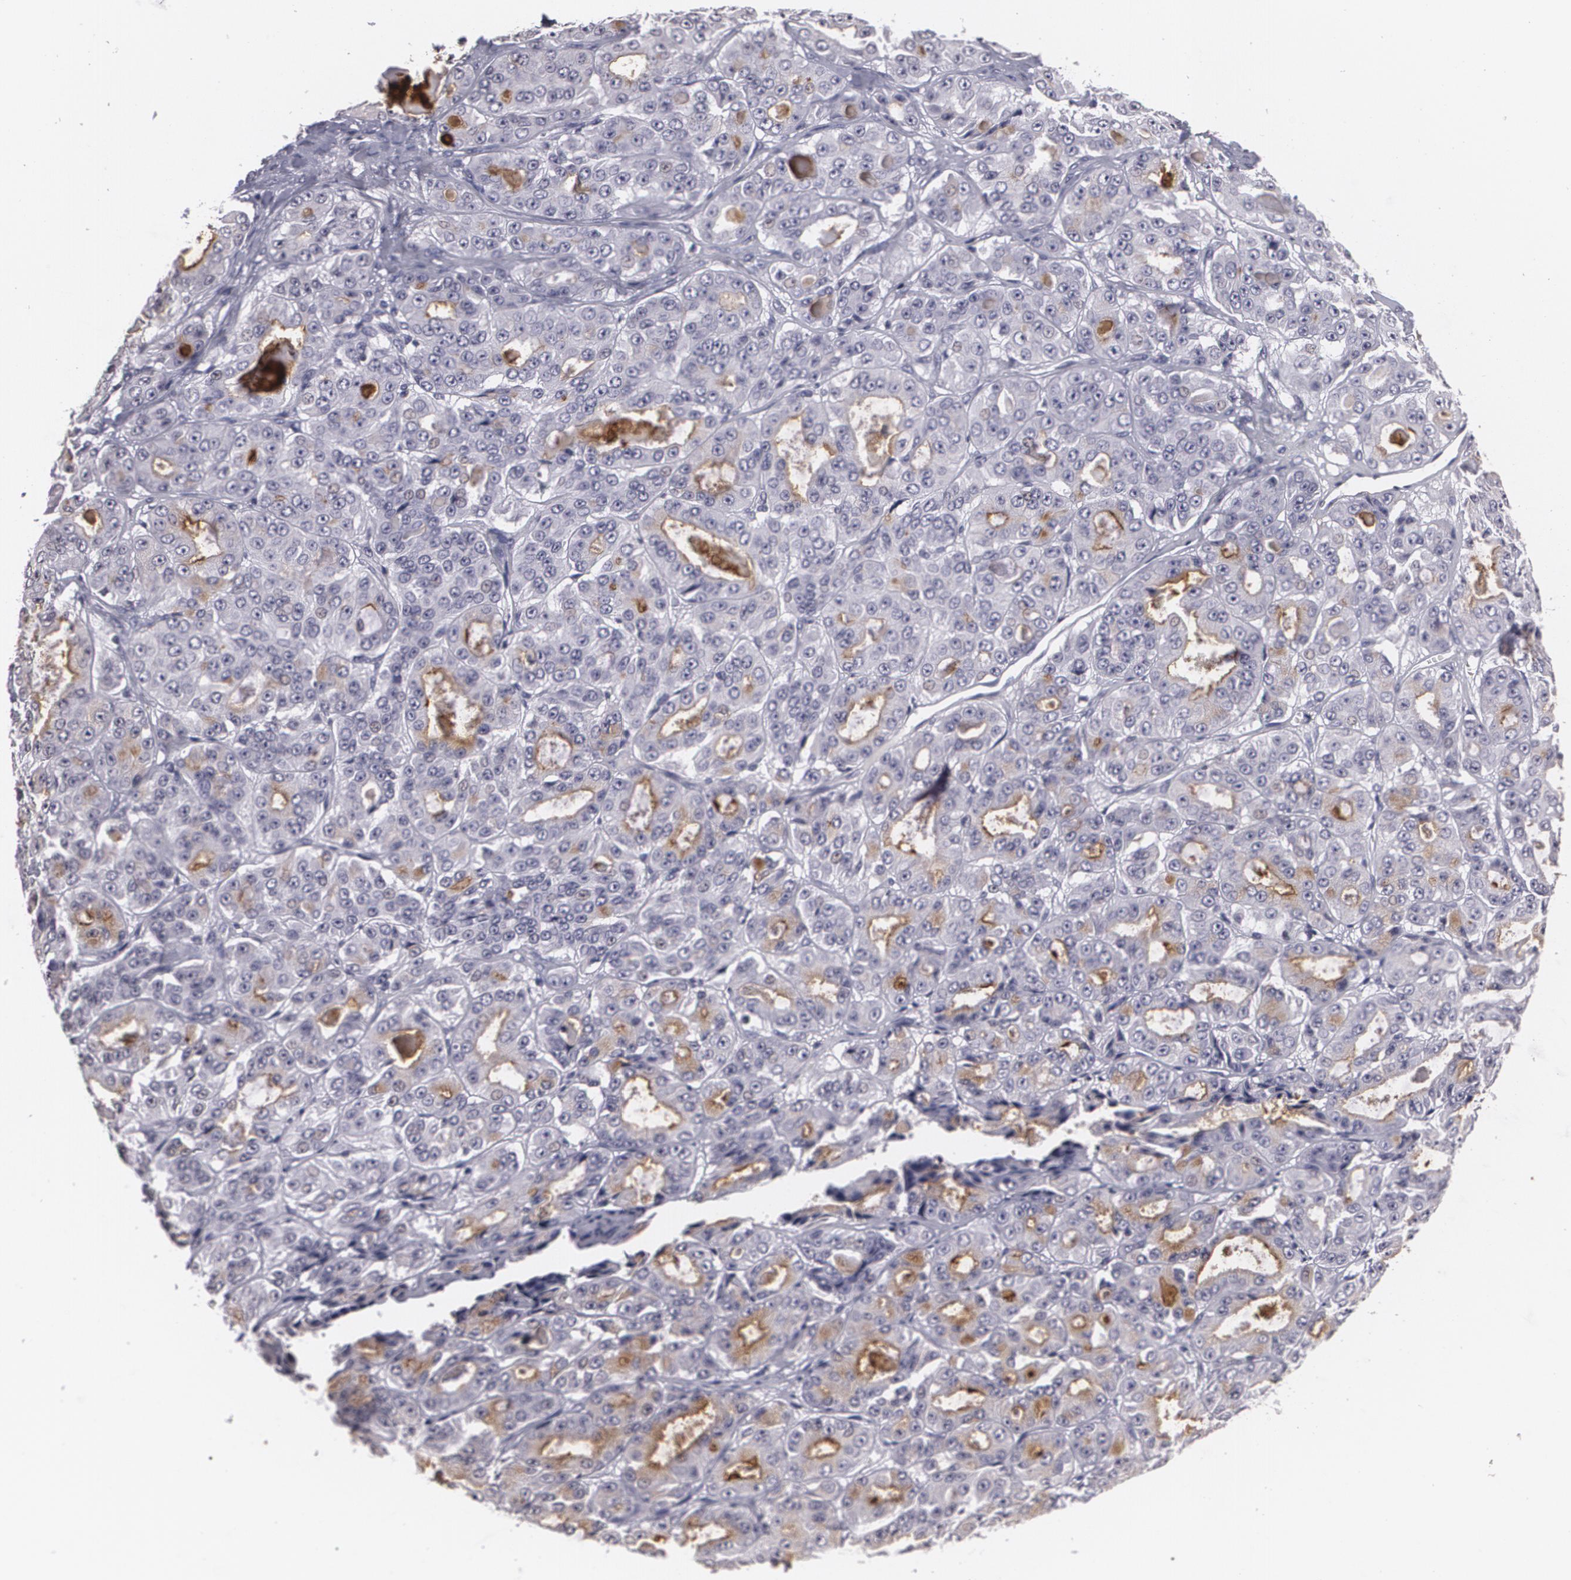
{"staining": {"intensity": "moderate", "quantity": "25%-75%", "location": "cytoplasmic/membranous"}, "tissue": "ovarian cancer", "cell_type": "Tumor cells", "image_type": "cancer", "snomed": [{"axis": "morphology", "description": "Carcinoma, endometroid"}, {"axis": "topography", "description": "Ovary"}], "caption": "Immunohistochemical staining of ovarian endometroid carcinoma reveals moderate cytoplasmic/membranous protein expression in about 25%-75% of tumor cells. Immunohistochemistry (ihc) stains the protein of interest in brown and the nuclei are stained blue.", "gene": "MUC1", "patient": {"sex": "female", "age": 61}}